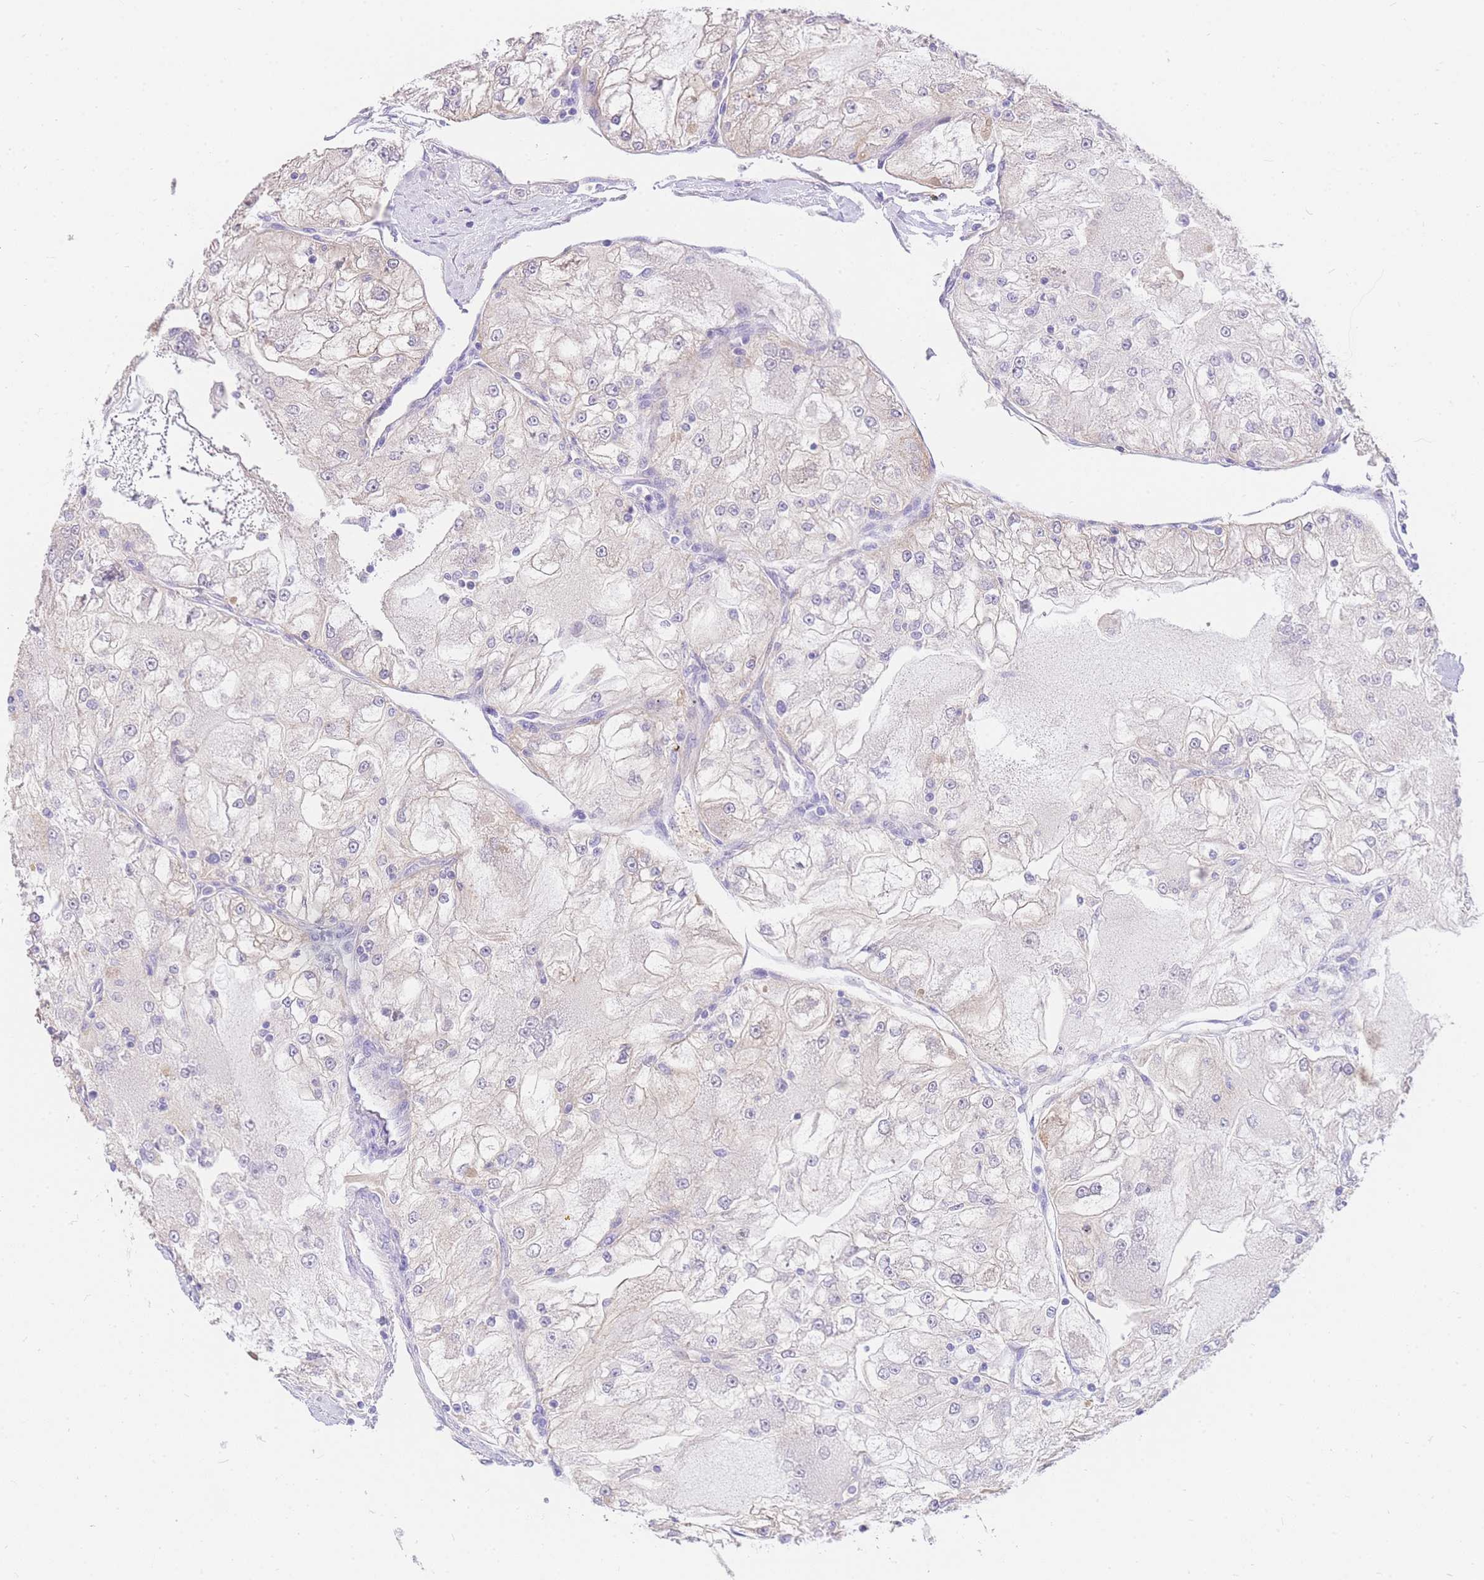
{"staining": {"intensity": "negative", "quantity": "none", "location": "none"}, "tissue": "renal cancer", "cell_type": "Tumor cells", "image_type": "cancer", "snomed": [{"axis": "morphology", "description": "Adenocarcinoma, NOS"}, {"axis": "topography", "description": "Kidney"}], "caption": "There is no significant expression in tumor cells of renal adenocarcinoma.", "gene": "C2orf88", "patient": {"sex": "female", "age": 72}}